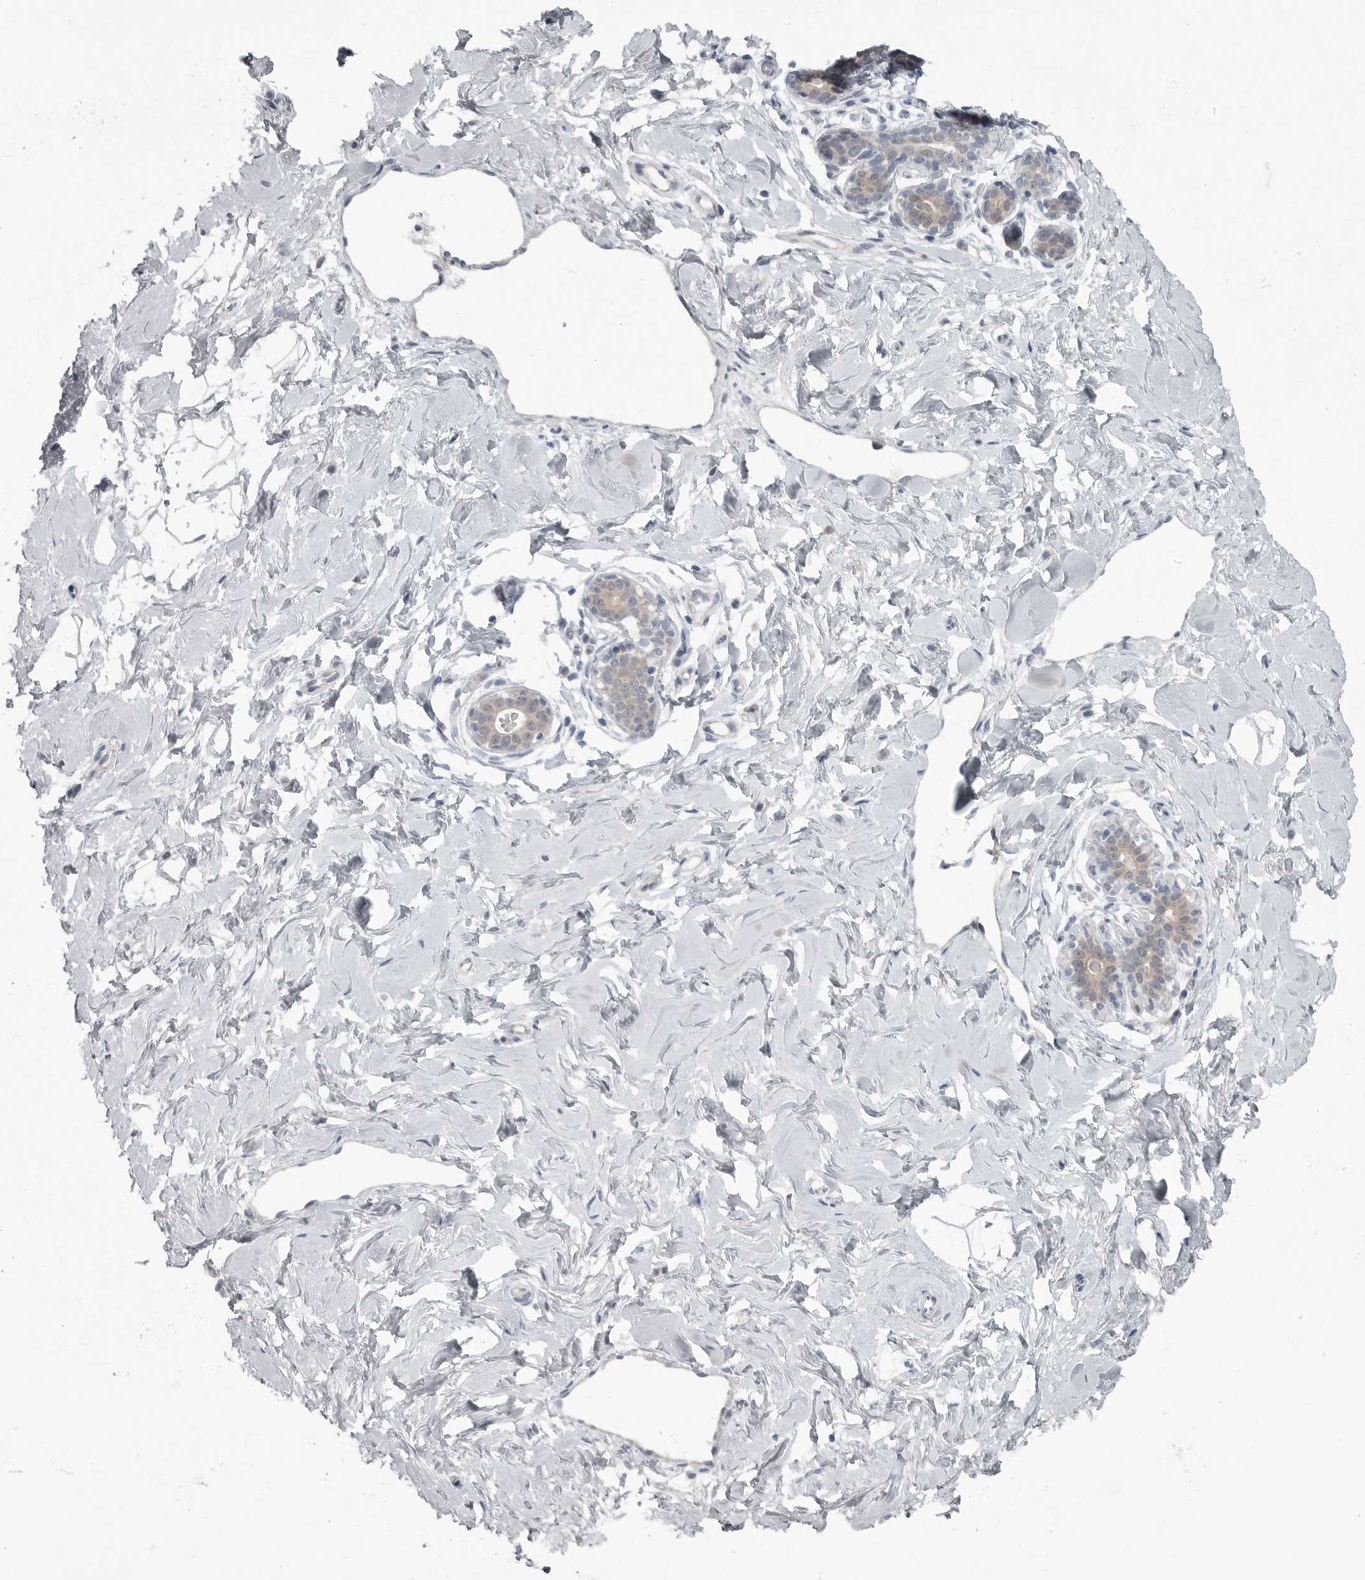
{"staining": {"intensity": "negative", "quantity": "none", "location": "none"}, "tissue": "breast", "cell_type": "Adipocytes", "image_type": "normal", "snomed": [{"axis": "morphology", "description": "Normal tissue, NOS"}, {"axis": "morphology", "description": "Adenoma, NOS"}, {"axis": "topography", "description": "Breast"}], "caption": "Immunohistochemistry micrograph of unremarkable breast stained for a protein (brown), which shows no positivity in adipocytes.", "gene": "PHF13", "patient": {"sex": "female", "age": 23}}